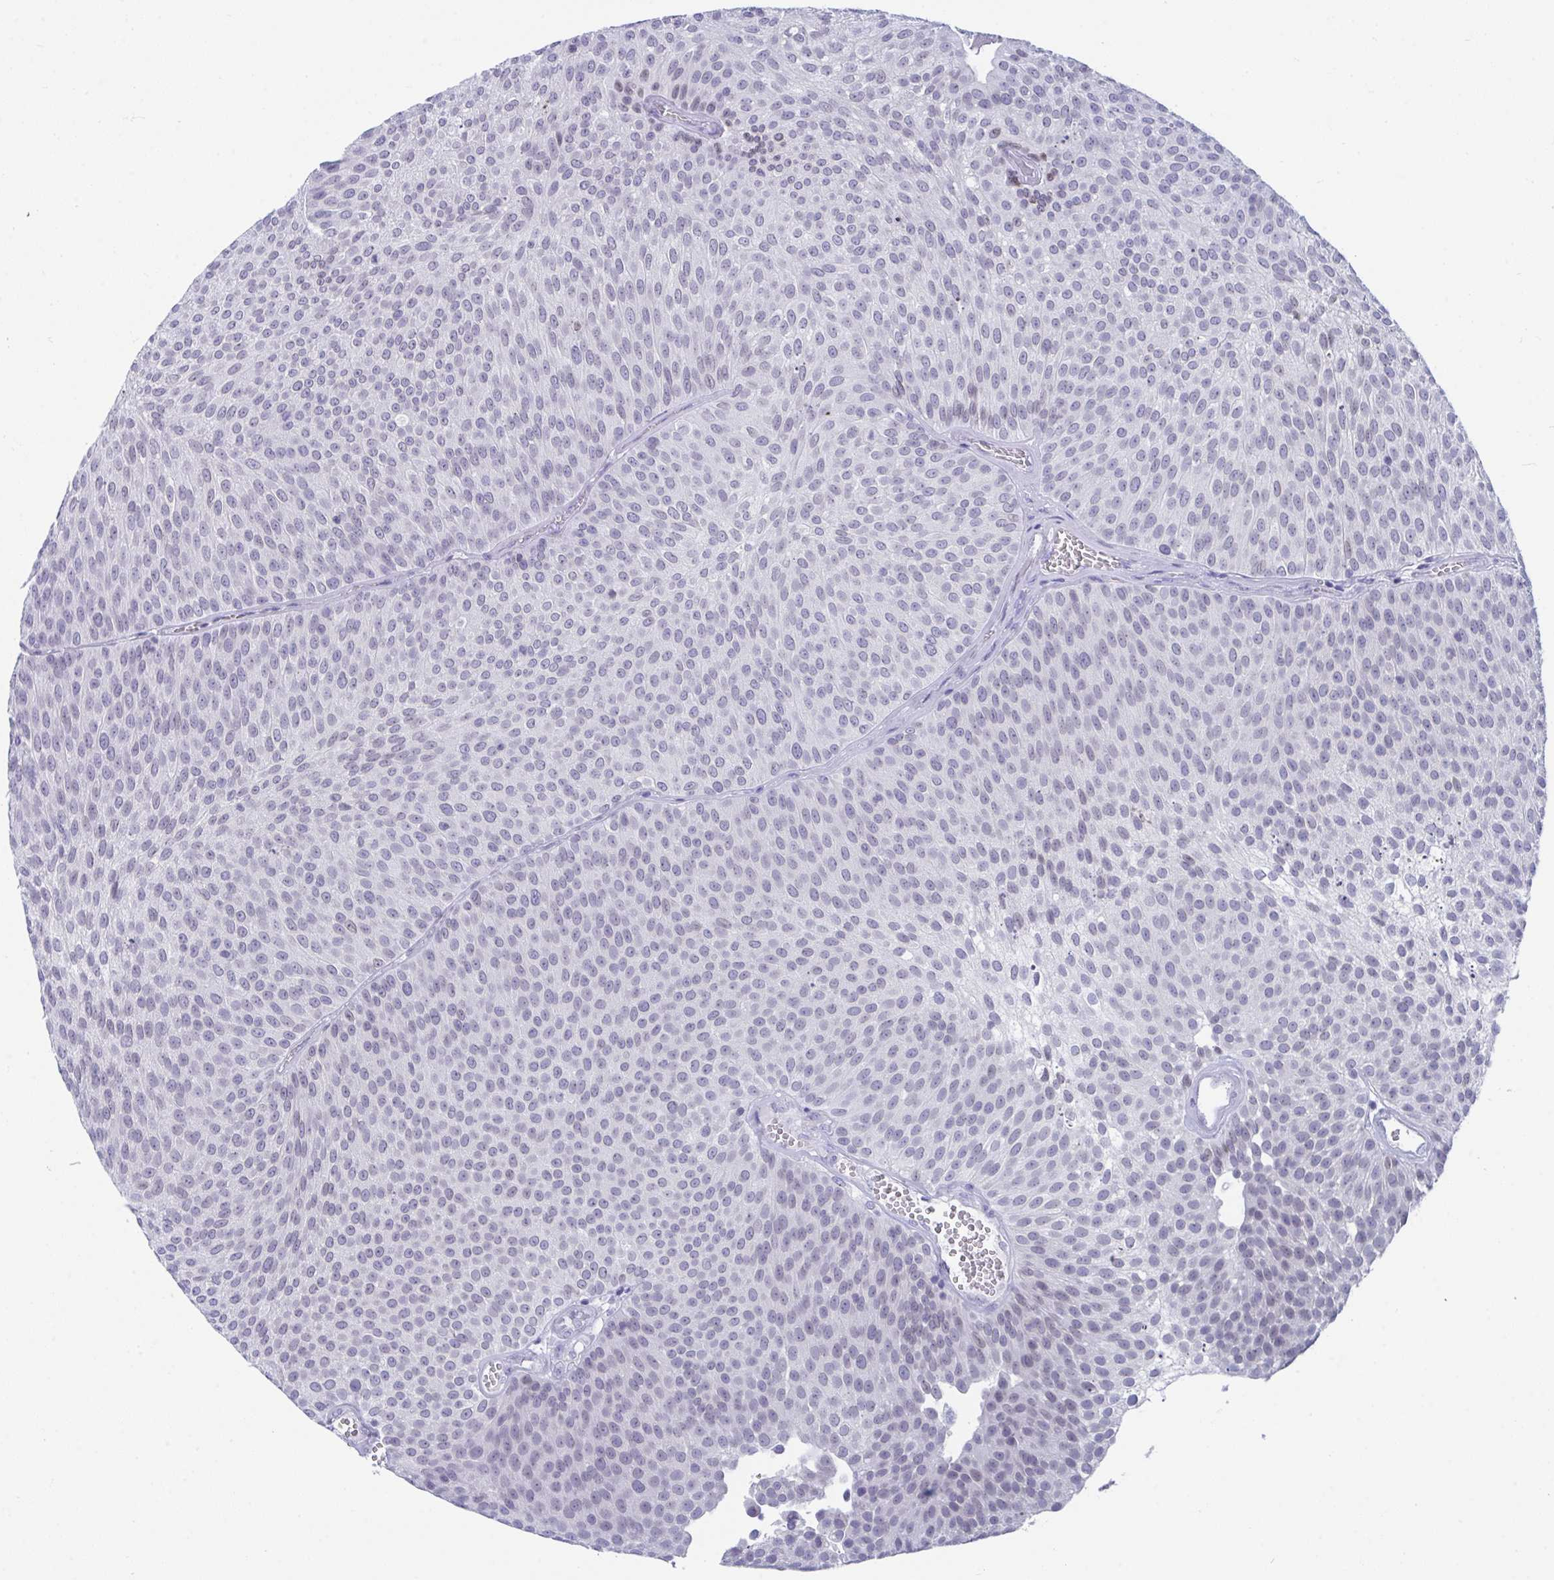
{"staining": {"intensity": "weak", "quantity": "25%-75%", "location": "nuclear"}, "tissue": "urothelial cancer", "cell_type": "Tumor cells", "image_type": "cancer", "snomed": [{"axis": "morphology", "description": "Urothelial carcinoma, Low grade"}, {"axis": "topography", "description": "Urinary bladder"}], "caption": "A brown stain shows weak nuclear staining of a protein in human urothelial cancer tumor cells.", "gene": "BMAL2", "patient": {"sex": "female", "age": 79}}